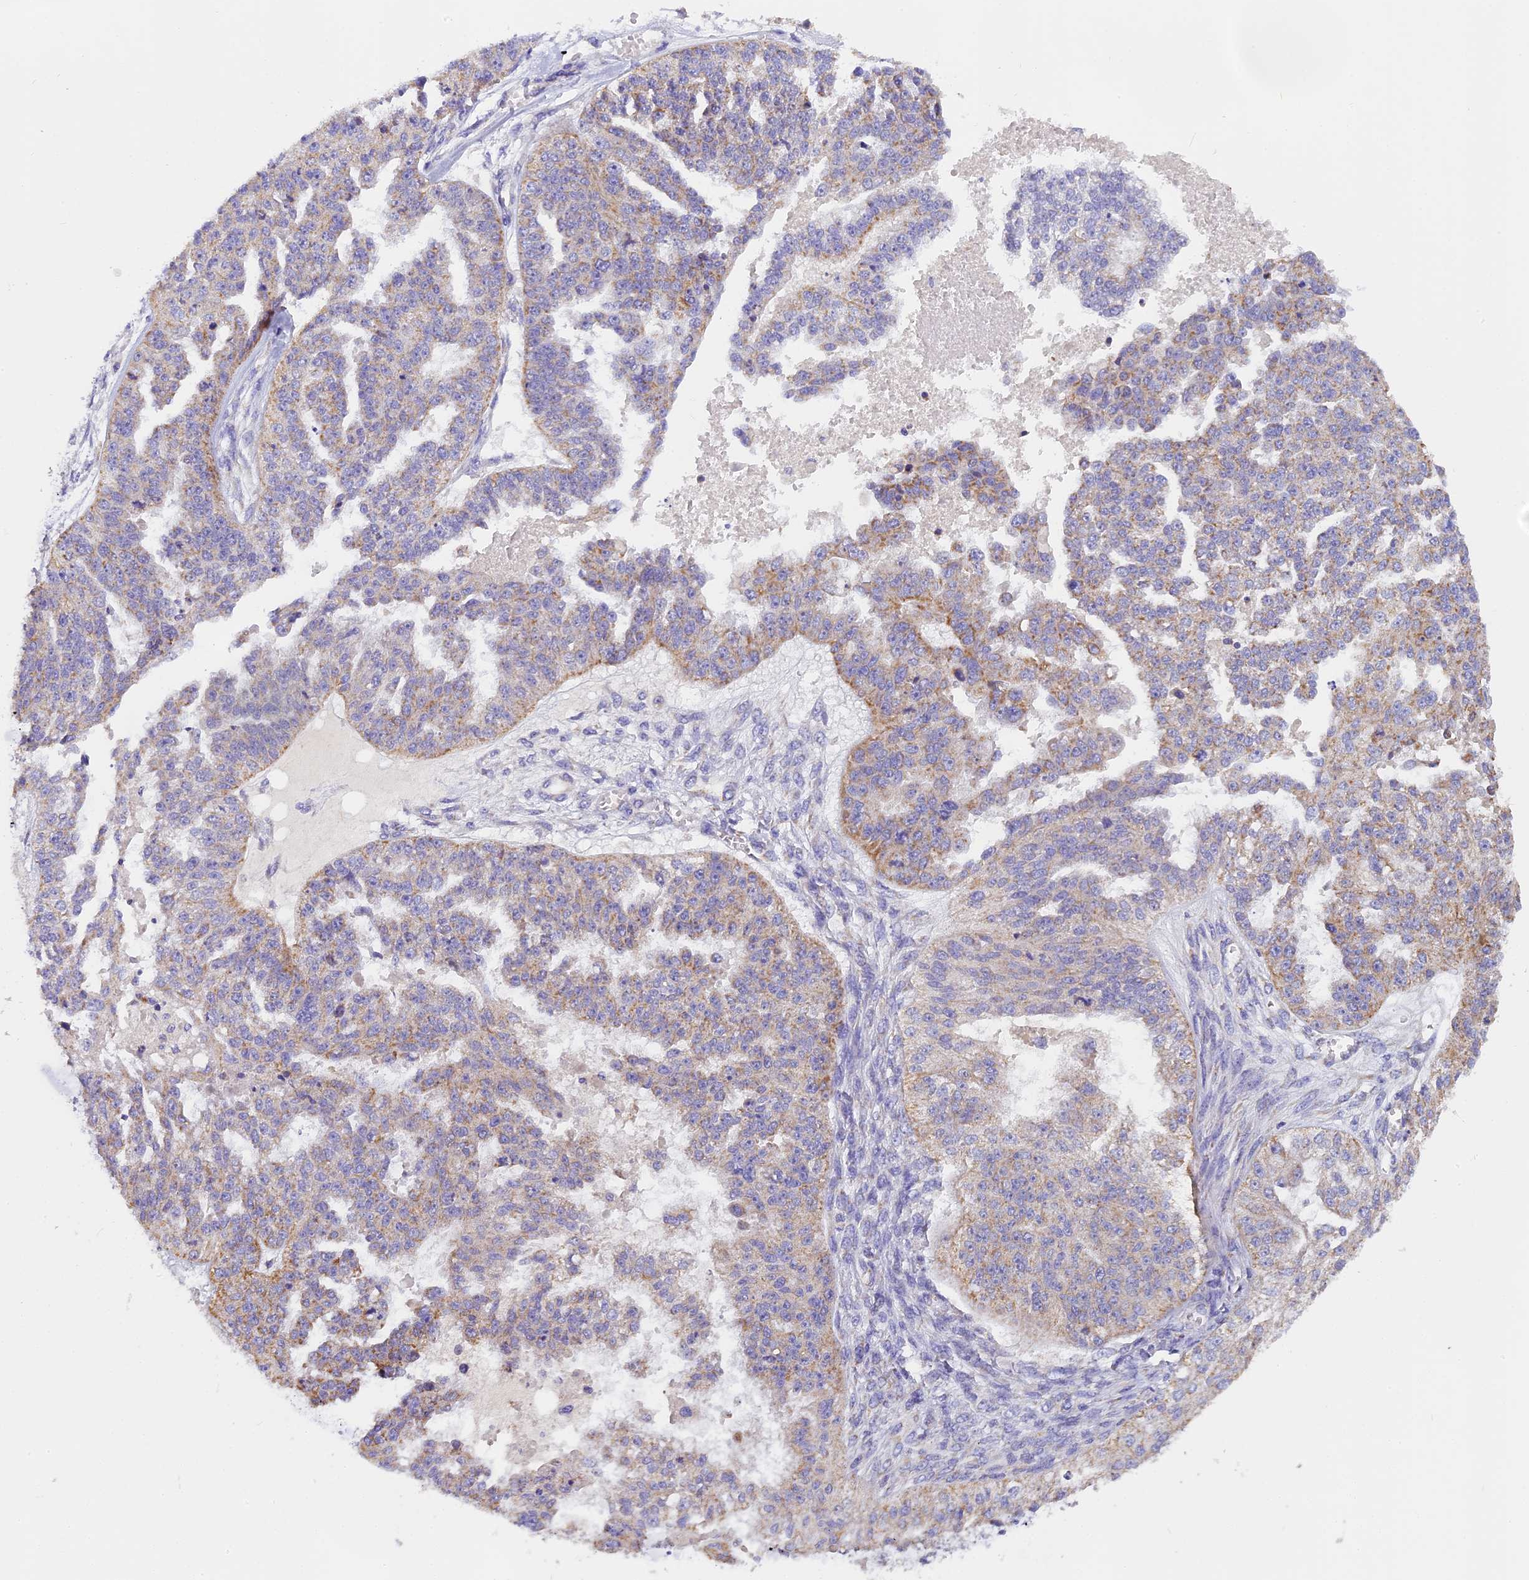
{"staining": {"intensity": "weak", "quantity": "25%-75%", "location": "cytoplasmic/membranous"}, "tissue": "ovarian cancer", "cell_type": "Tumor cells", "image_type": "cancer", "snomed": [{"axis": "morphology", "description": "Cystadenocarcinoma, serous, NOS"}, {"axis": "topography", "description": "Ovary"}], "caption": "Serous cystadenocarcinoma (ovarian) stained with DAB immunohistochemistry exhibits low levels of weak cytoplasmic/membranous expression in approximately 25%-75% of tumor cells. Ihc stains the protein of interest in brown and the nuclei are stained blue.", "gene": "MGME1", "patient": {"sex": "female", "age": 58}}